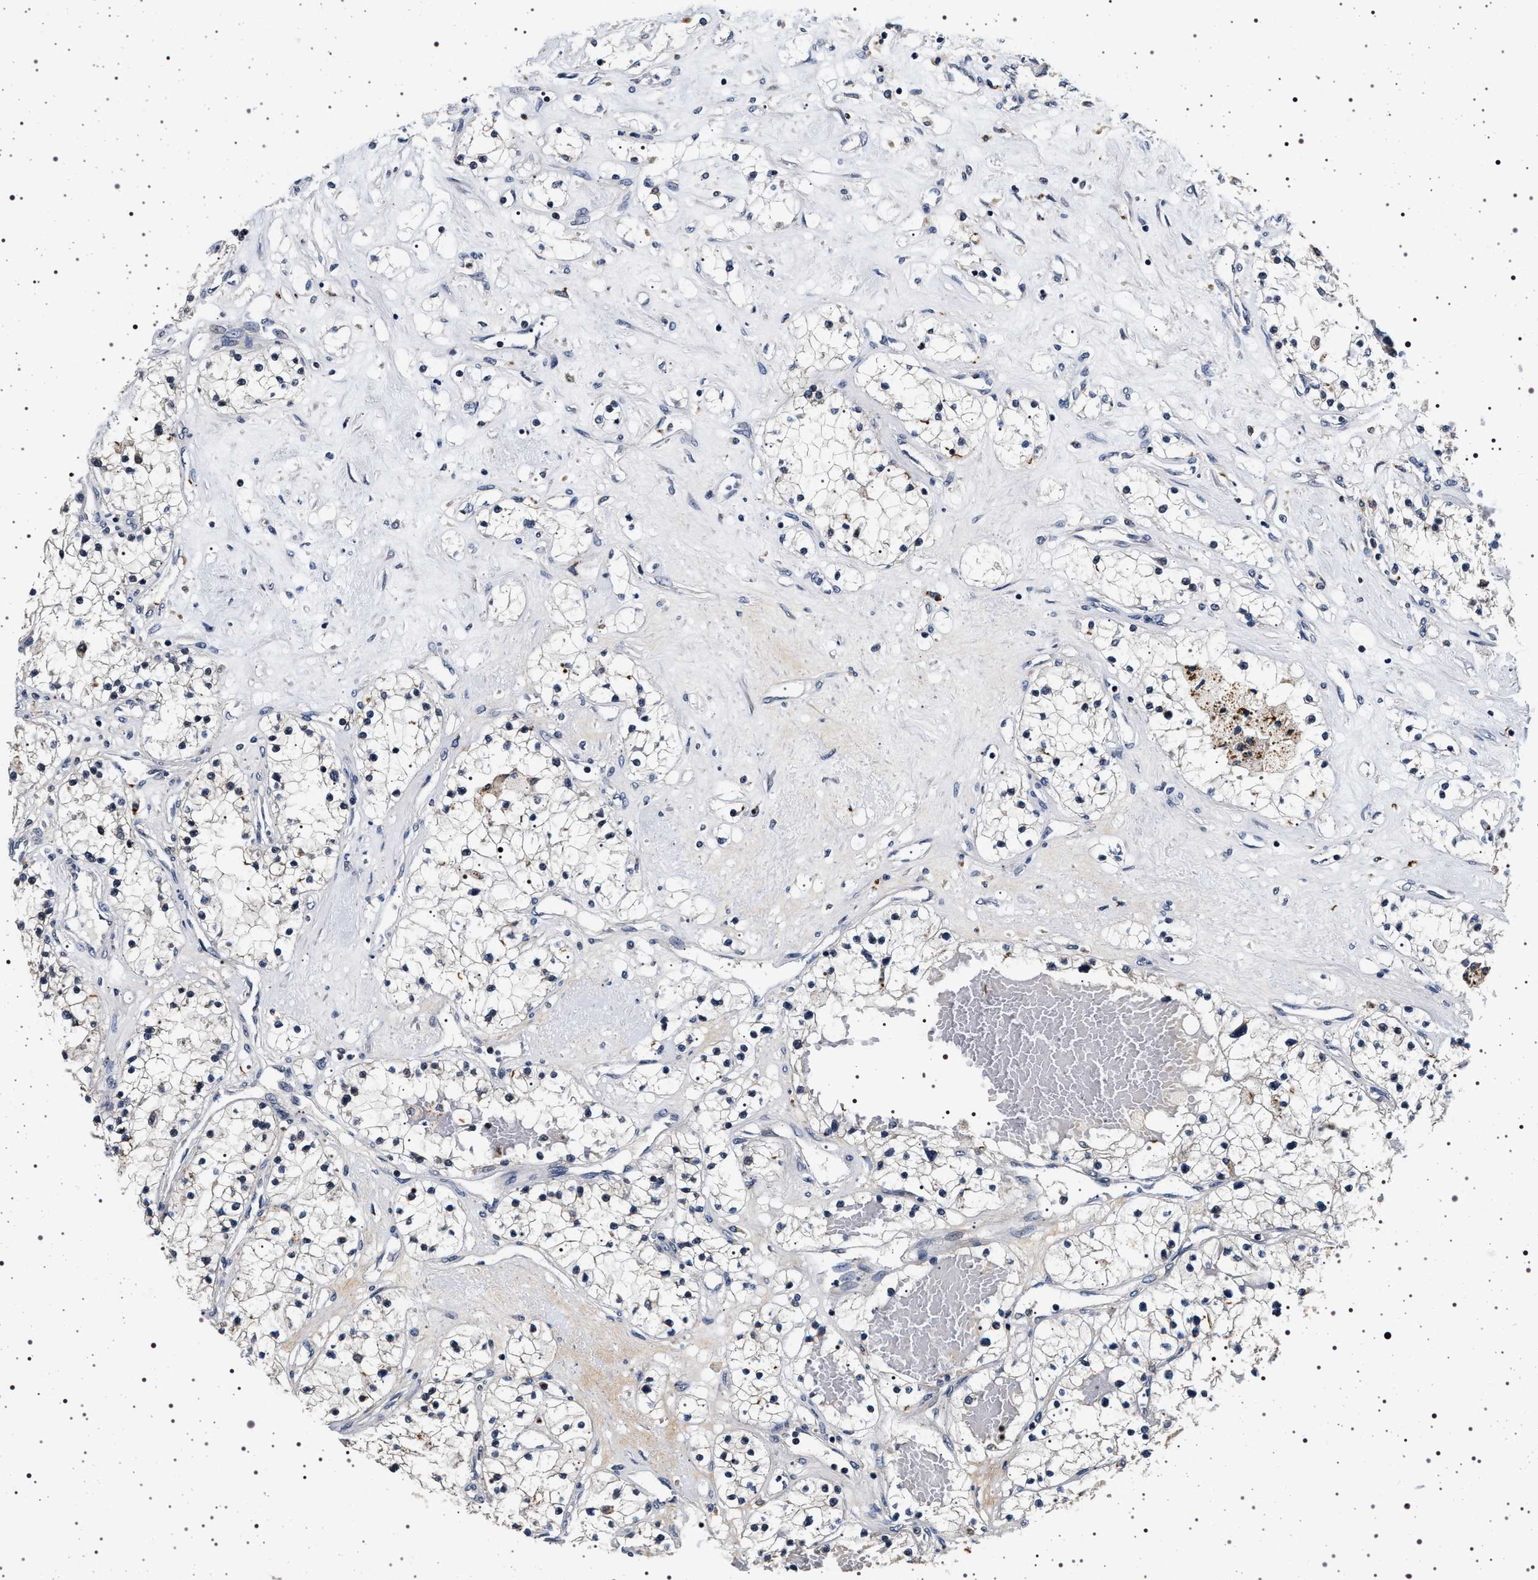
{"staining": {"intensity": "negative", "quantity": "none", "location": "none"}, "tissue": "renal cancer", "cell_type": "Tumor cells", "image_type": "cancer", "snomed": [{"axis": "morphology", "description": "Adenocarcinoma, NOS"}, {"axis": "topography", "description": "Kidney"}], "caption": "Renal cancer (adenocarcinoma) stained for a protein using IHC reveals no staining tumor cells.", "gene": "CDKN1B", "patient": {"sex": "male", "age": 68}}